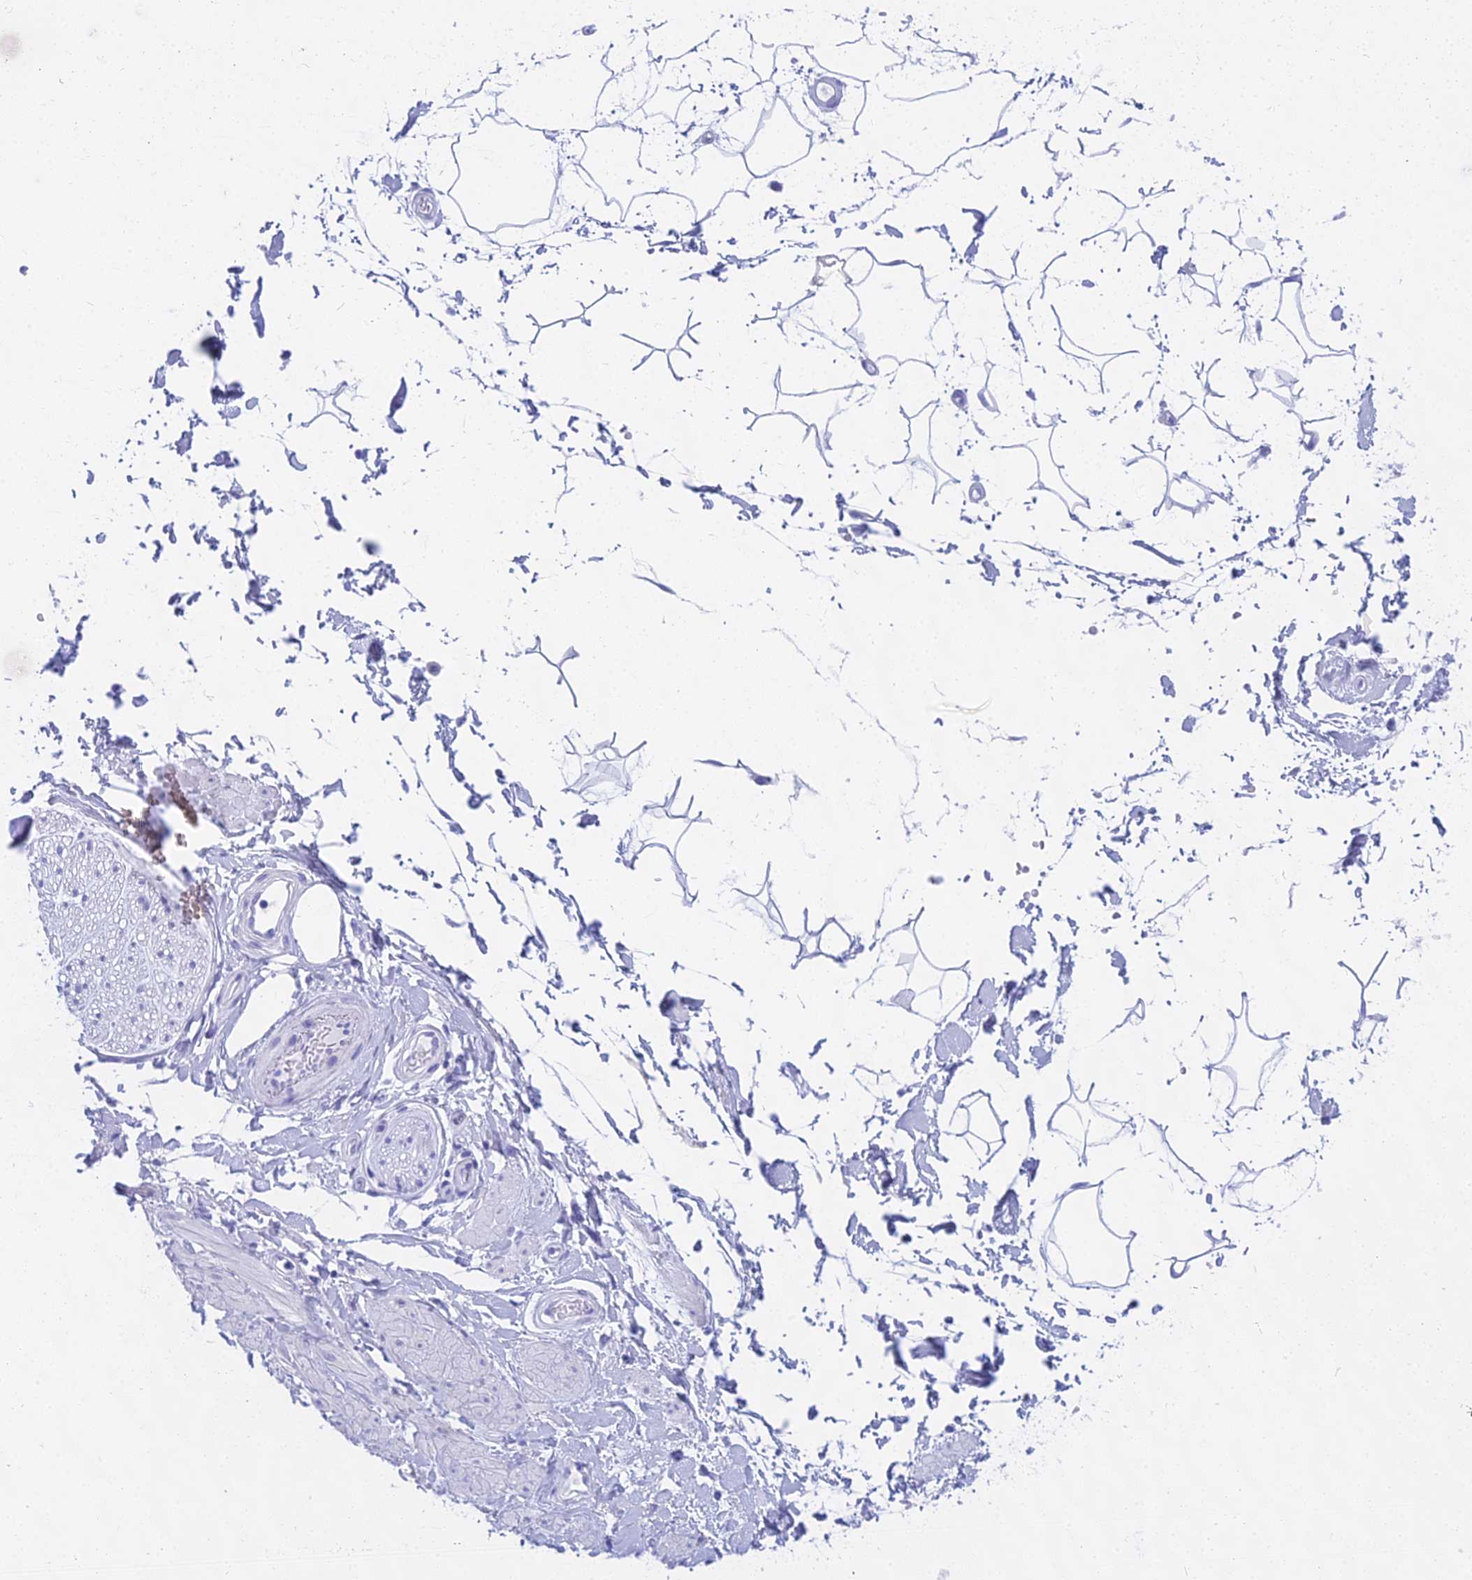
{"staining": {"intensity": "negative", "quantity": "none", "location": "none"}, "tissue": "adipose tissue", "cell_type": "Adipocytes", "image_type": "normal", "snomed": [{"axis": "morphology", "description": "Normal tissue, NOS"}, {"axis": "topography", "description": "Soft tissue"}, {"axis": "topography", "description": "Adipose tissue"}, {"axis": "topography", "description": "Vascular tissue"}, {"axis": "topography", "description": "Peripheral nerve tissue"}], "caption": "Immunohistochemistry of normal adipose tissue shows no expression in adipocytes. (Immunohistochemistry (ihc), brightfield microscopy, high magnification).", "gene": "CGB1", "patient": {"sex": "male", "age": 74}}